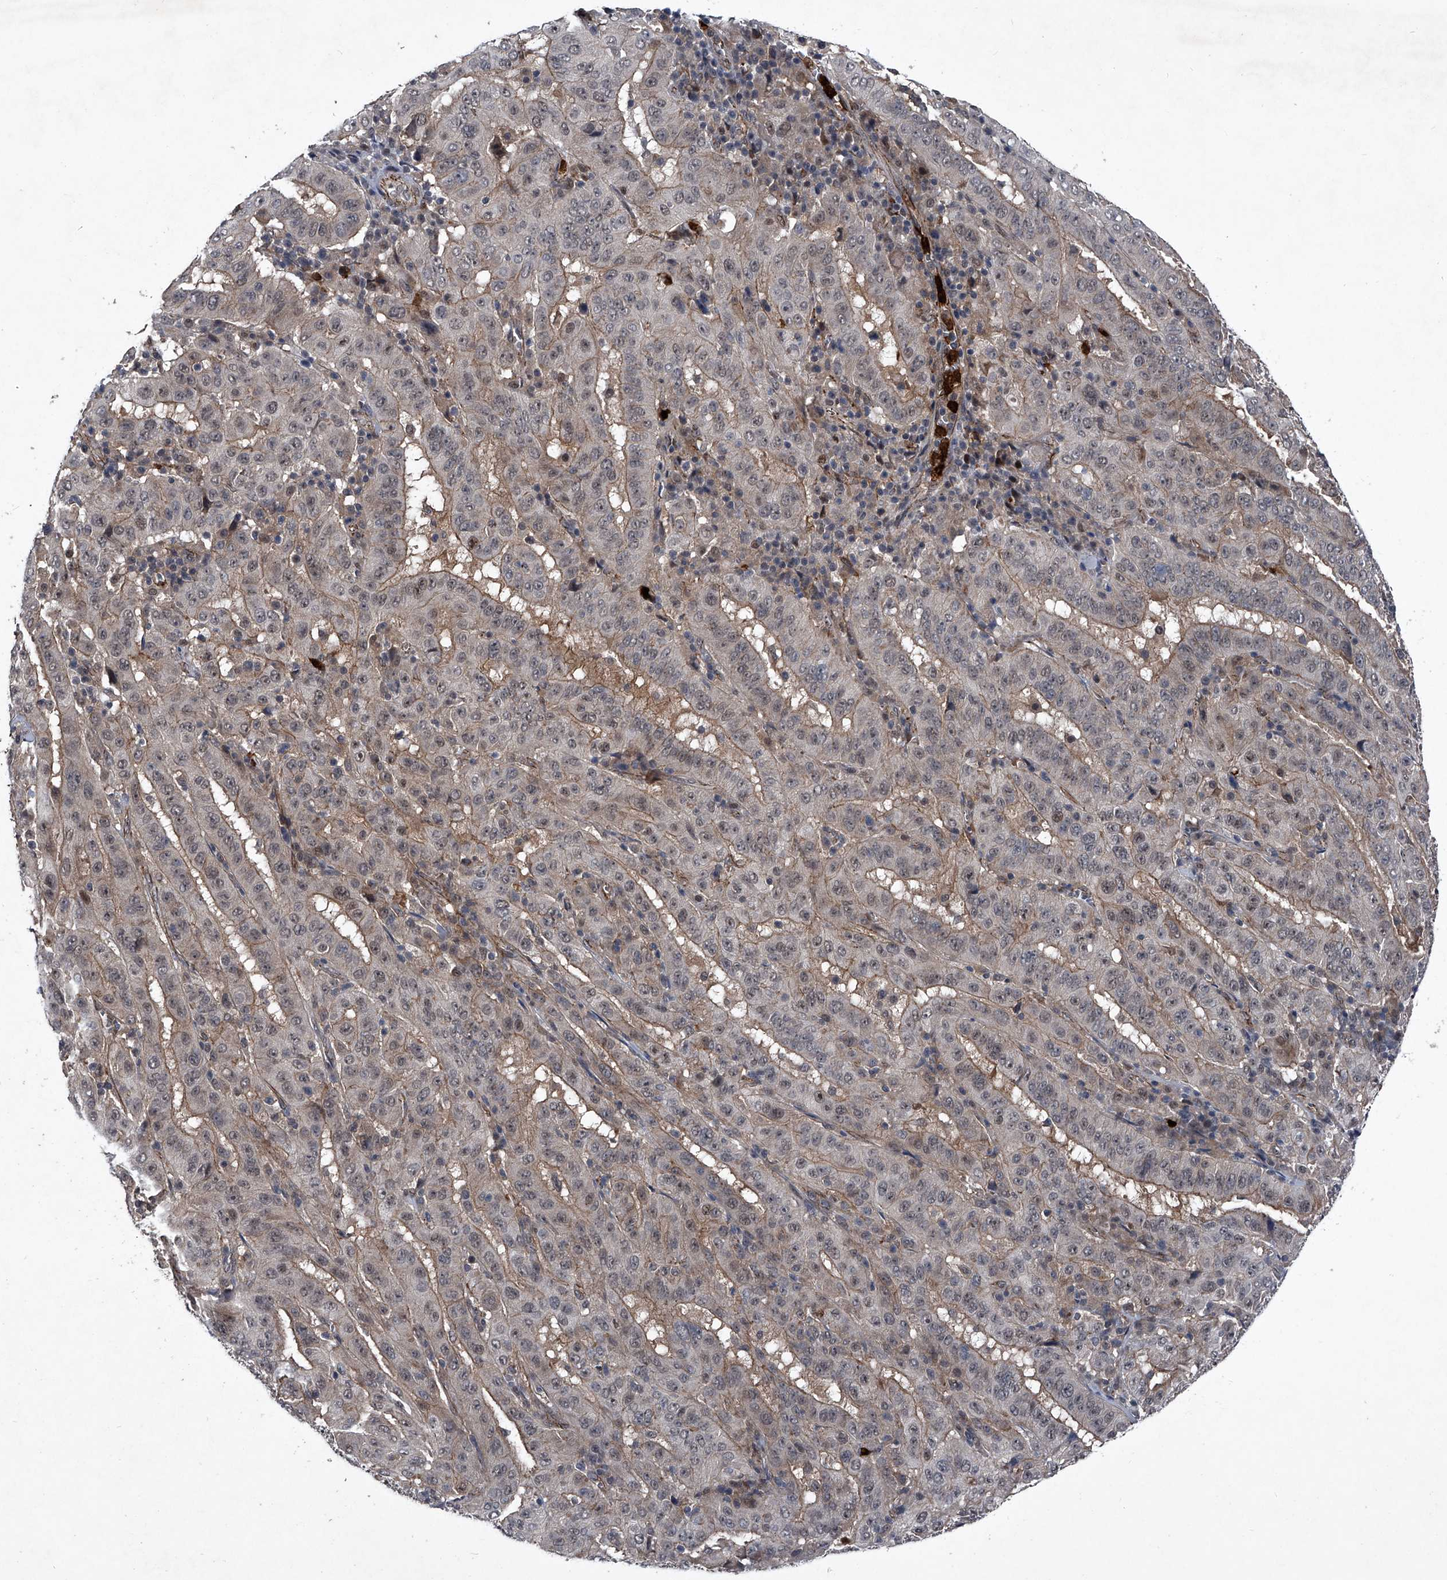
{"staining": {"intensity": "weak", "quantity": "25%-75%", "location": "cytoplasmic/membranous,nuclear"}, "tissue": "pancreatic cancer", "cell_type": "Tumor cells", "image_type": "cancer", "snomed": [{"axis": "morphology", "description": "Adenocarcinoma, NOS"}, {"axis": "topography", "description": "Pancreas"}], "caption": "A high-resolution photomicrograph shows IHC staining of pancreatic cancer (adenocarcinoma), which exhibits weak cytoplasmic/membranous and nuclear expression in about 25%-75% of tumor cells.", "gene": "MAPKAP1", "patient": {"sex": "male", "age": 63}}